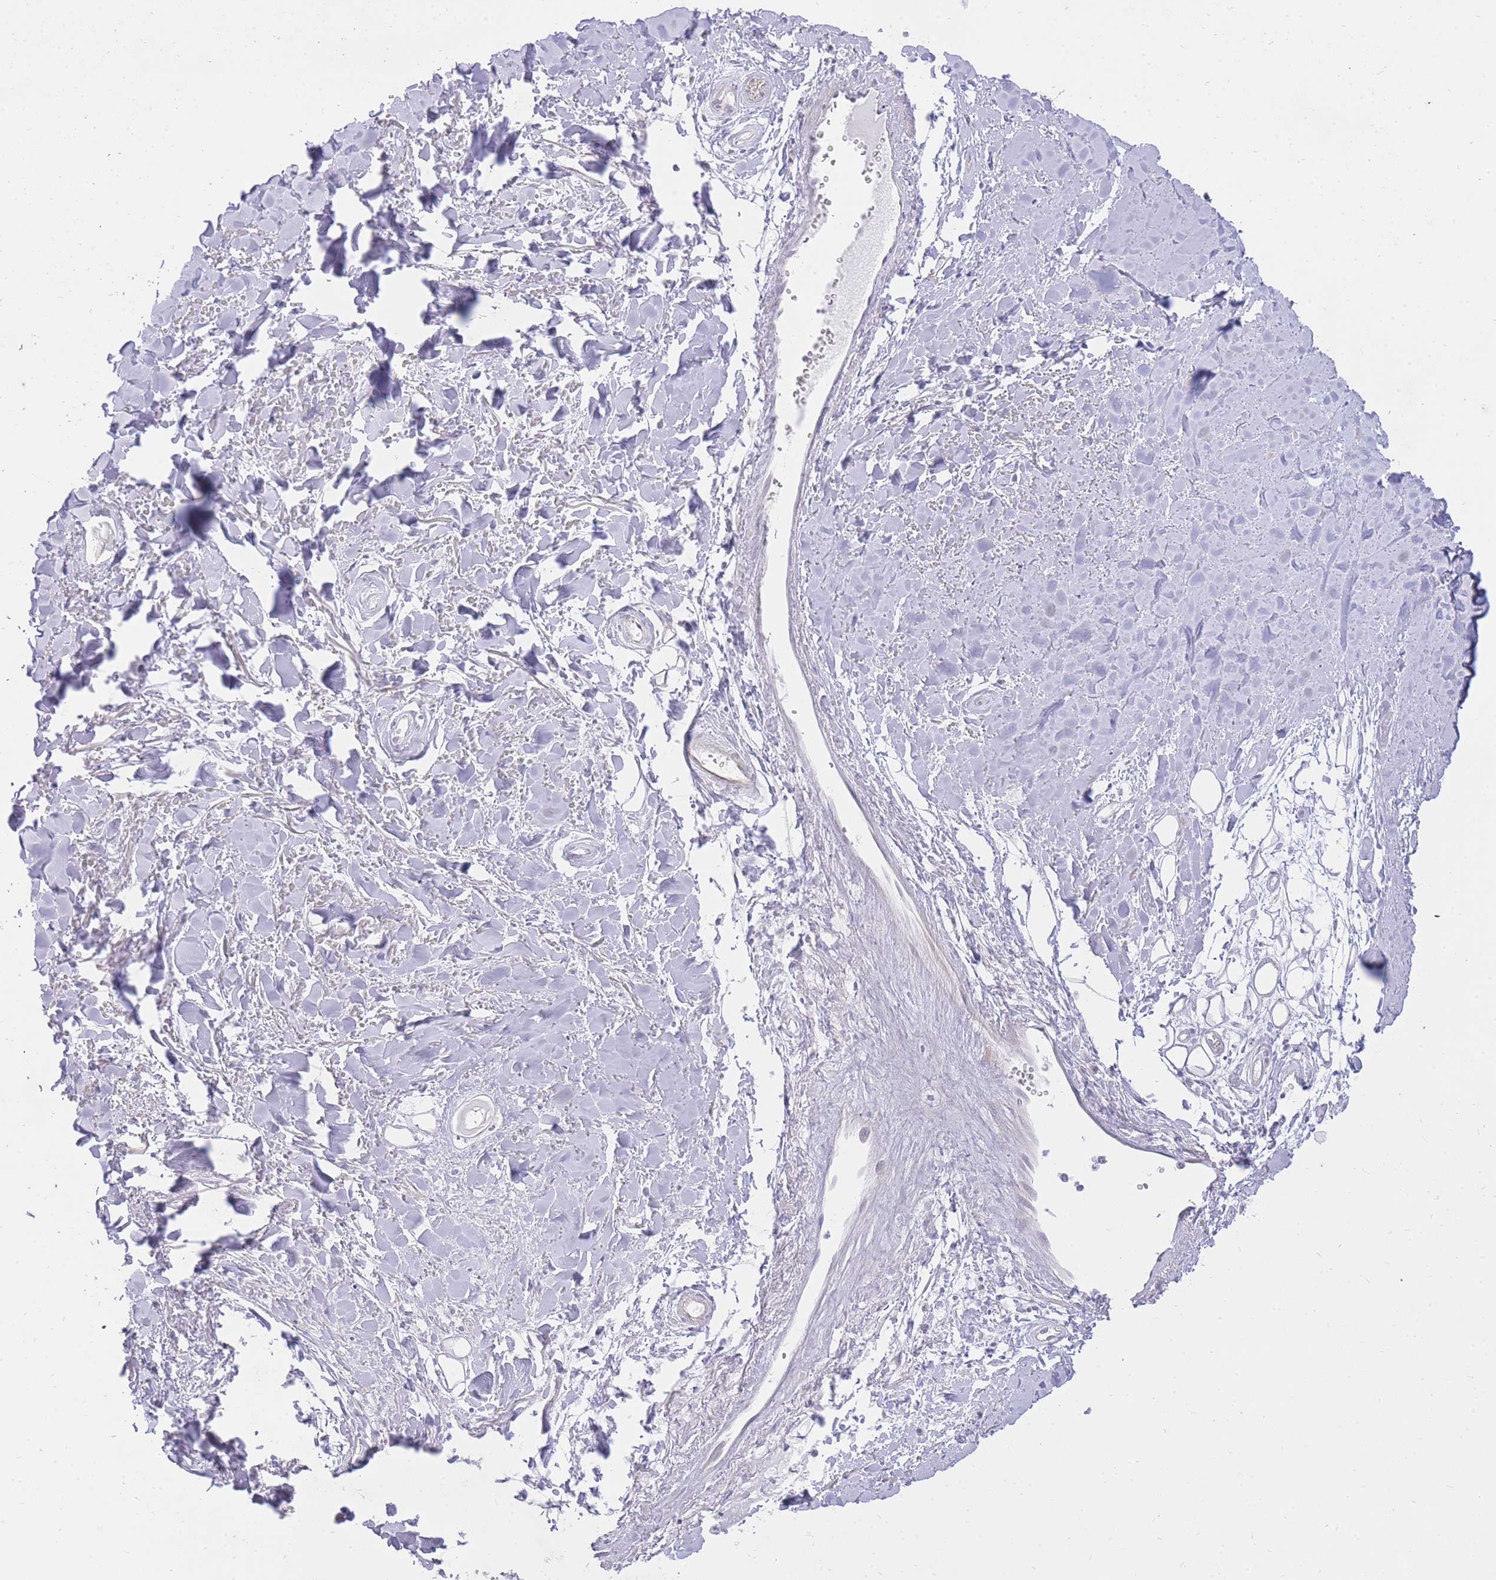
{"staining": {"intensity": "negative", "quantity": "none", "location": "none"}, "tissue": "adipose tissue", "cell_type": "Adipocytes", "image_type": "normal", "snomed": [{"axis": "morphology", "description": "Normal tissue, NOS"}, {"axis": "topography", "description": "Cartilage tissue"}], "caption": "Immunohistochemistry of normal adipose tissue demonstrates no positivity in adipocytes. (DAB immunohistochemistry (IHC) with hematoxylin counter stain).", "gene": "FRG2B", "patient": {"sex": "male", "age": 57}}